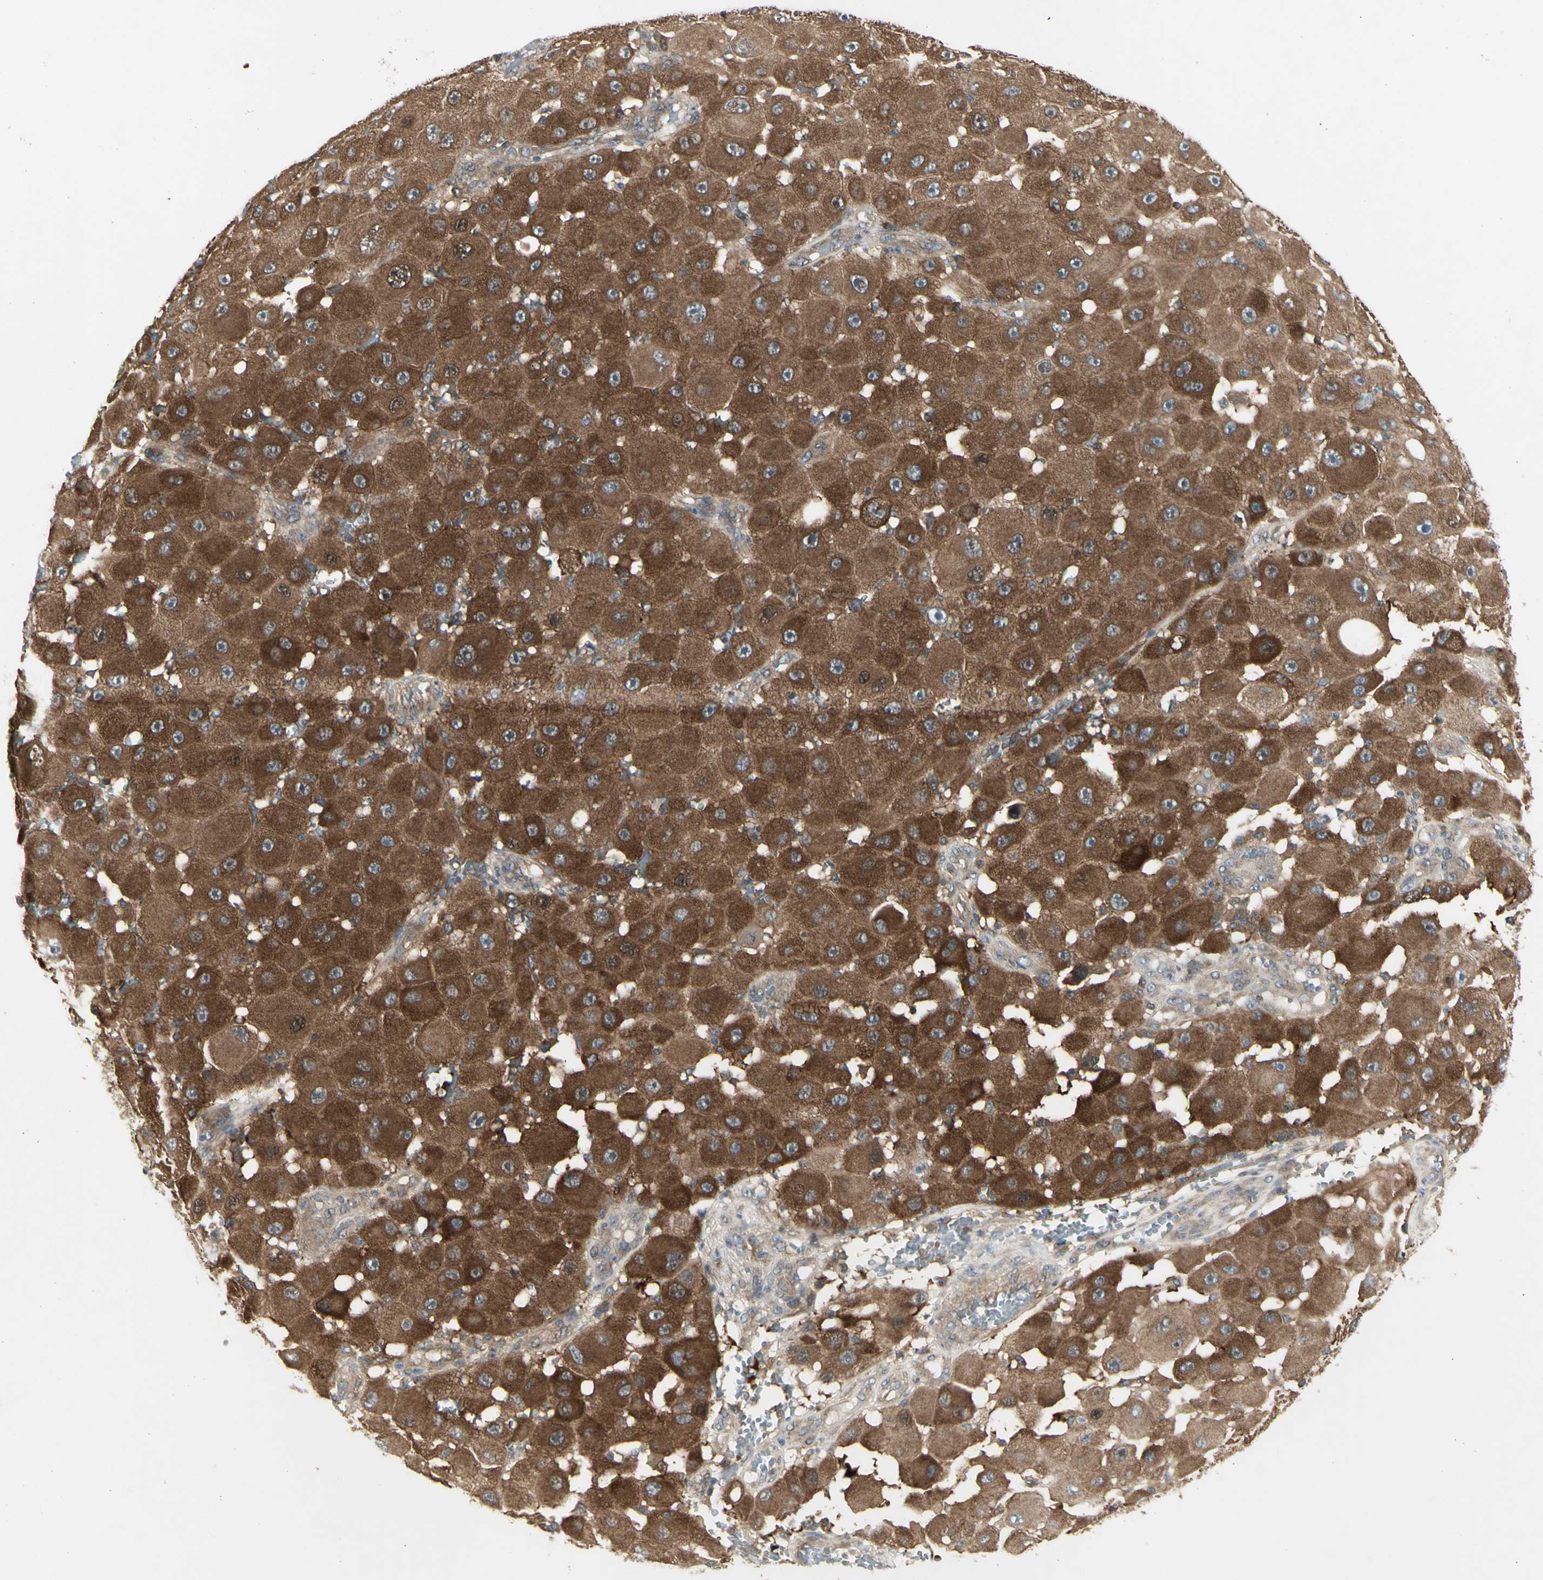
{"staining": {"intensity": "strong", "quantity": "25%-75%", "location": "cytoplasmic/membranous"}, "tissue": "melanoma", "cell_type": "Tumor cells", "image_type": "cancer", "snomed": [{"axis": "morphology", "description": "Malignant melanoma, NOS"}, {"axis": "topography", "description": "Skin"}], "caption": "A brown stain shows strong cytoplasmic/membranous expression of a protein in melanoma tumor cells.", "gene": "CHURC1-FNTB", "patient": {"sex": "female", "age": 81}}